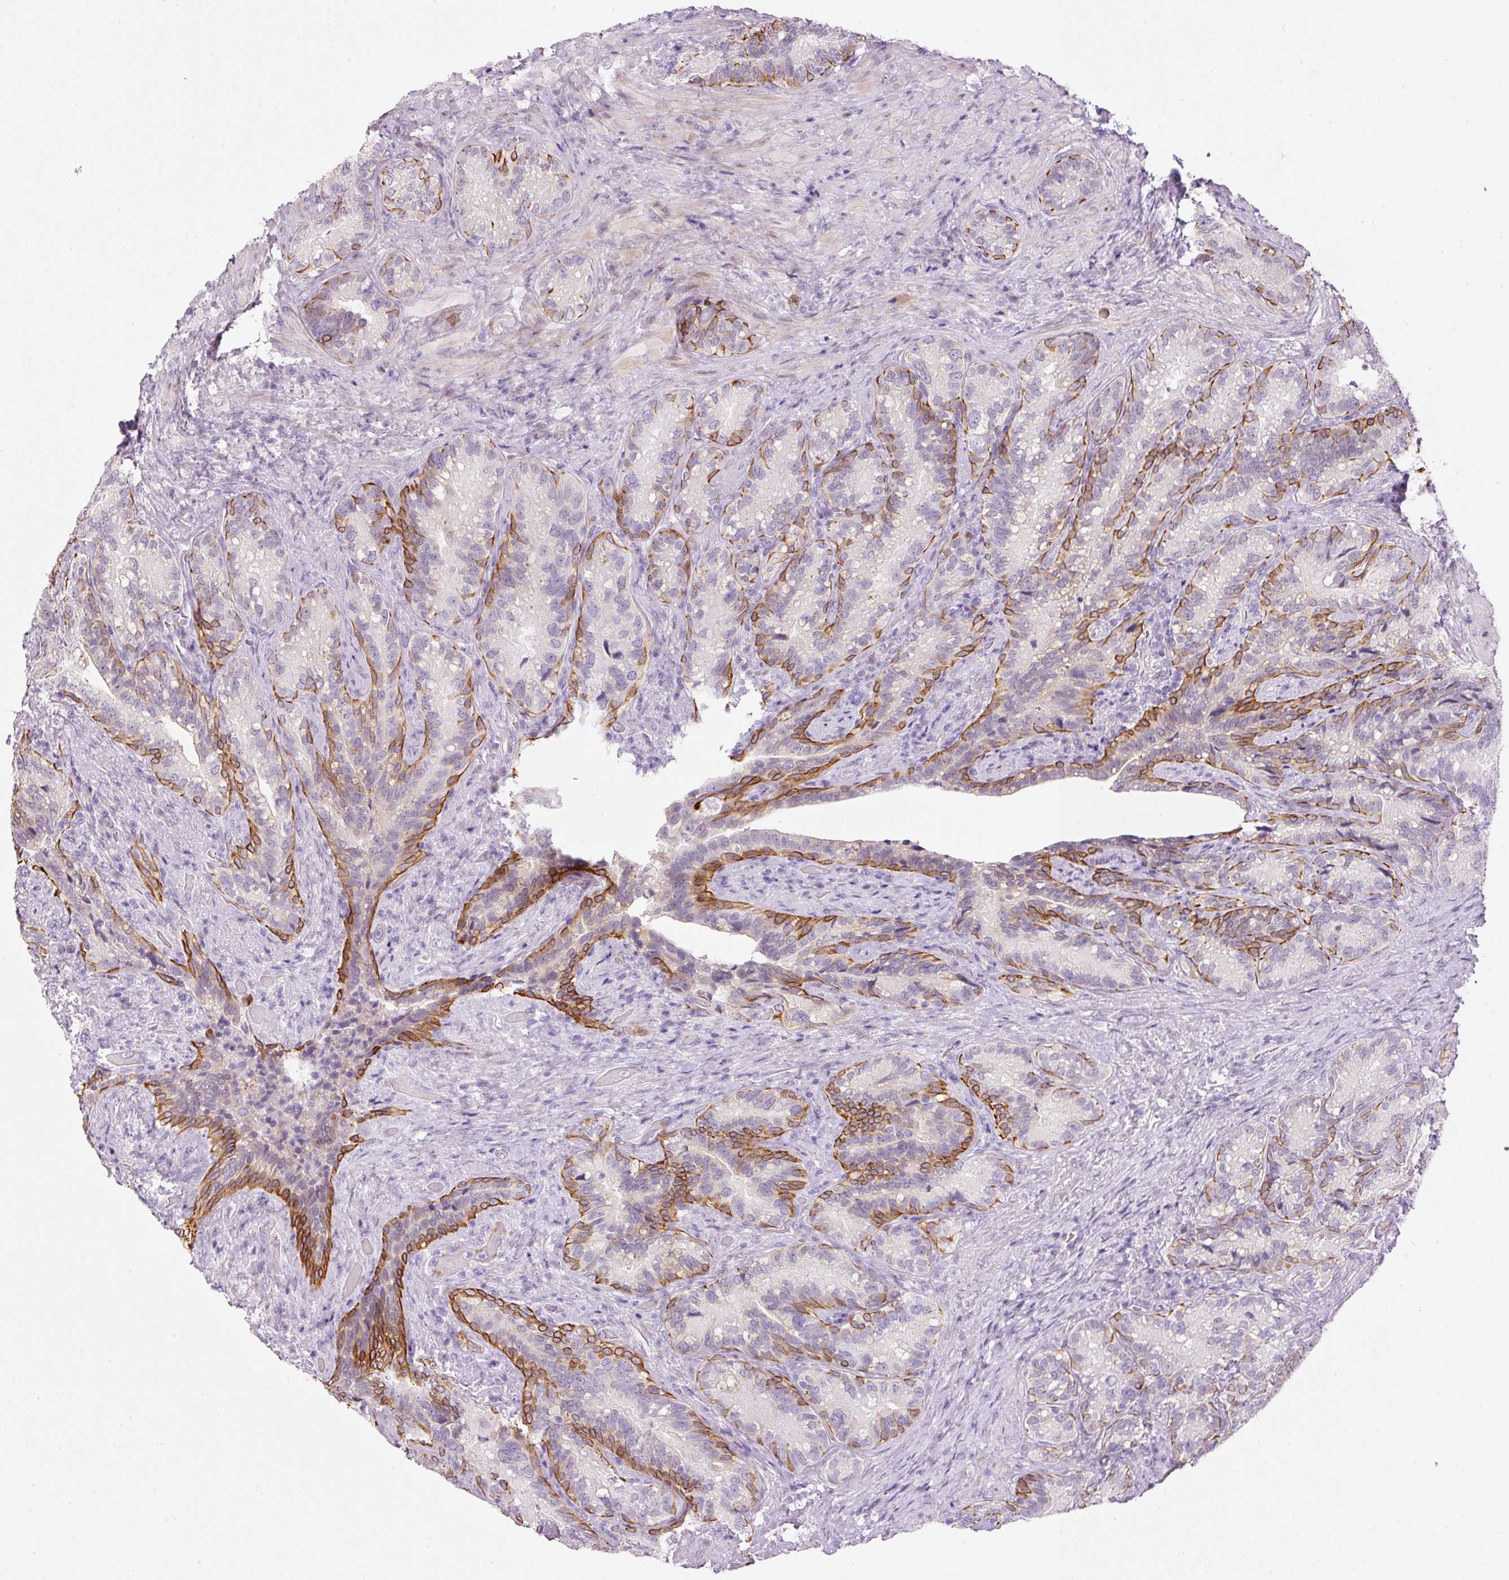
{"staining": {"intensity": "strong", "quantity": "25%-75%", "location": "cytoplasmic/membranous"}, "tissue": "seminal vesicle", "cell_type": "Glandular cells", "image_type": "normal", "snomed": [{"axis": "morphology", "description": "Normal tissue, NOS"}, {"axis": "topography", "description": "Seminal veicle"}], "caption": "Immunohistochemical staining of benign human seminal vesicle exhibits strong cytoplasmic/membranous protein positivity in about 25%-75% of glandular cells.", "gene": "SRC", "patient": {"sex": "male", "age": 68}}